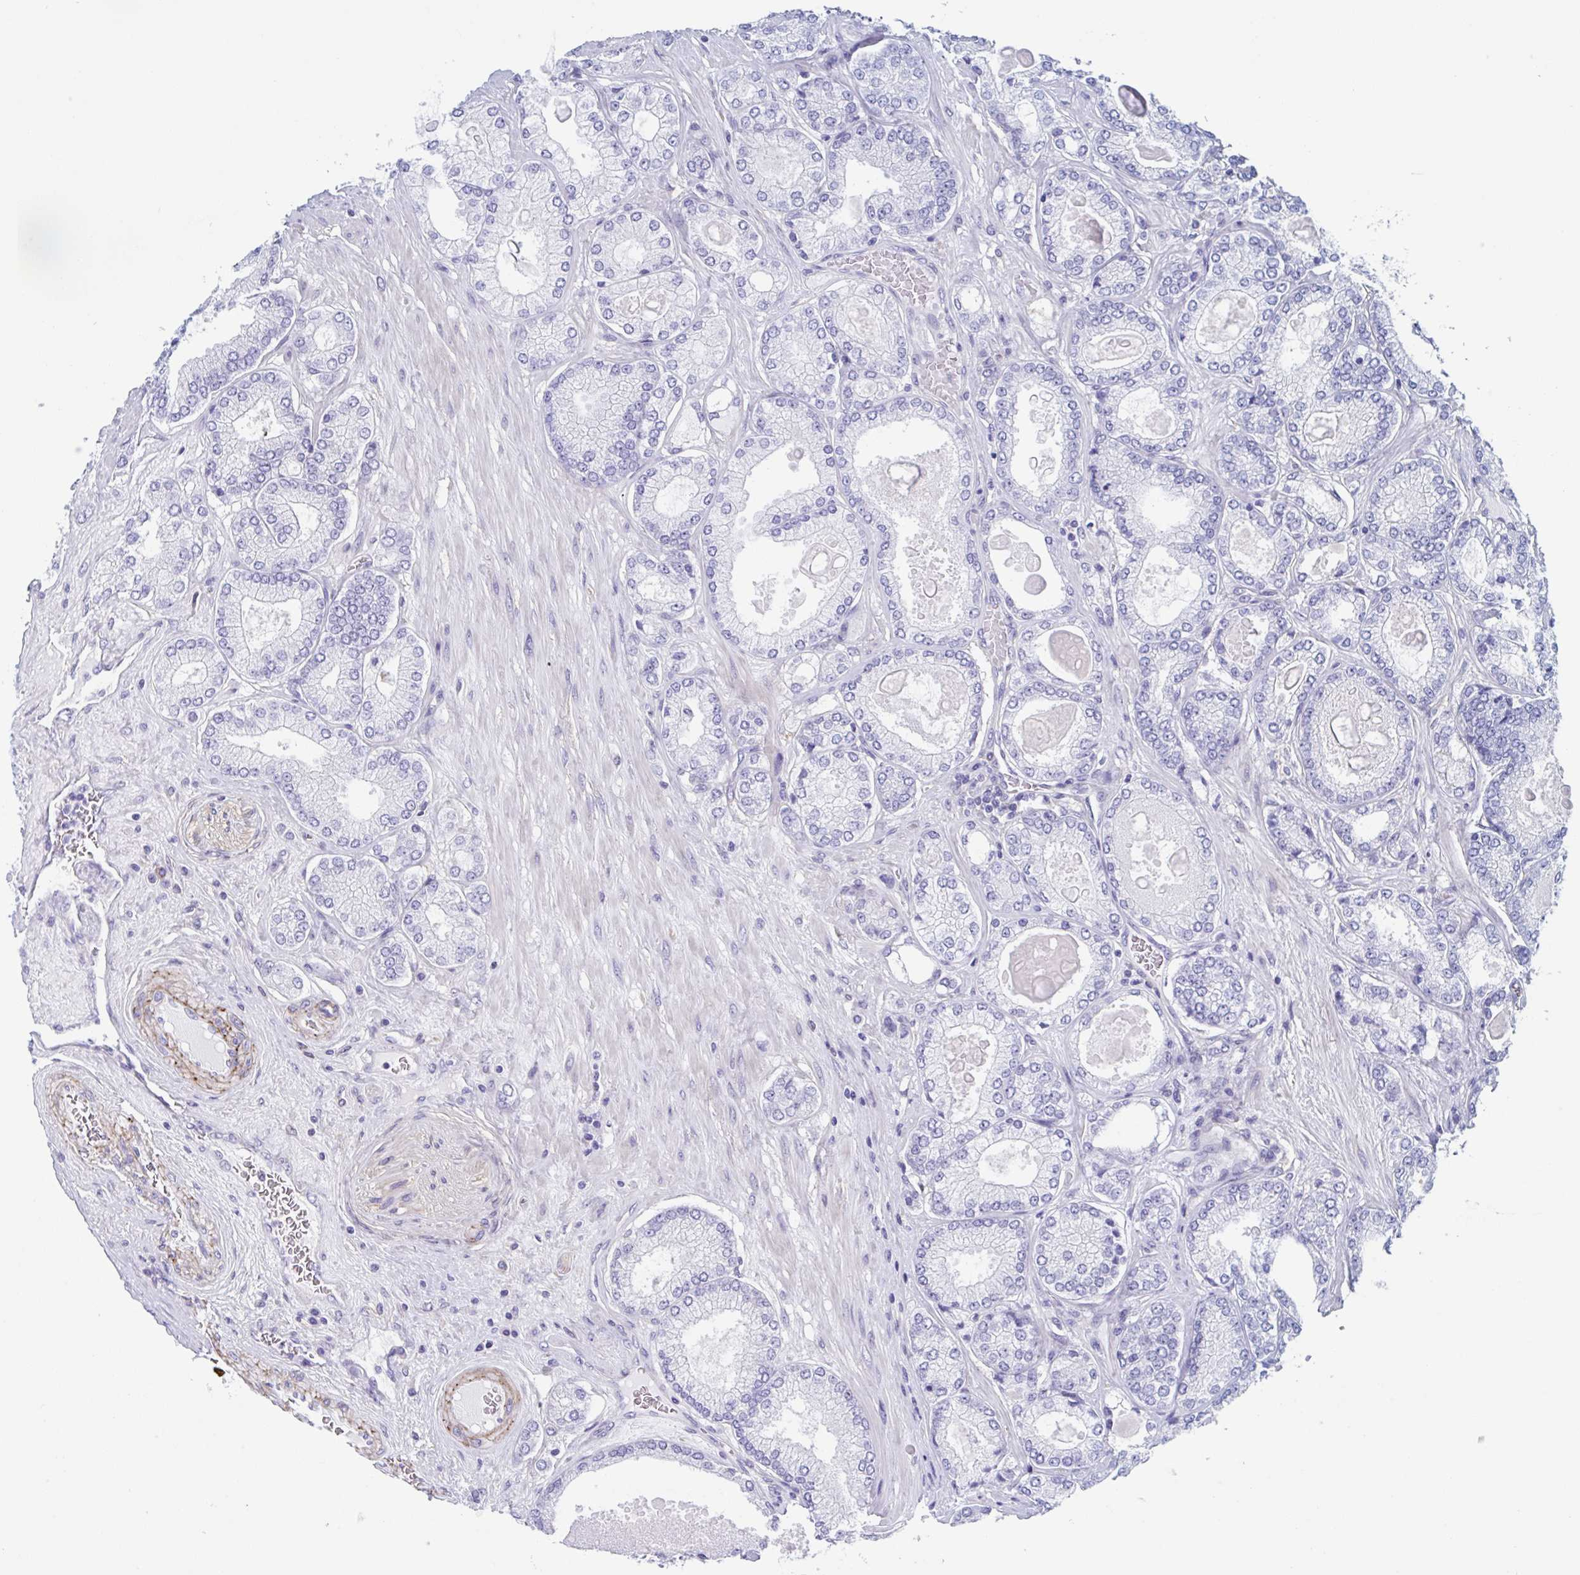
{"staining": {"intensity": "negative", "quantity": "none", "location": "none"}, "tissue": "prostate cancer", "cell_type": "Tumor cells", "image_type": "cancer", "snomed": [{"axis": "morphology", "description": "Adenocarcinoma, High grade"}, {"axis": "topography", "description": "Prostate"}], "caption": "Tumor cells are negative for brown protein staining in prostate high-grade adenocarcinoma.", "gene": "LPIN3", "patient": {"sex": "male", "age": 68}}